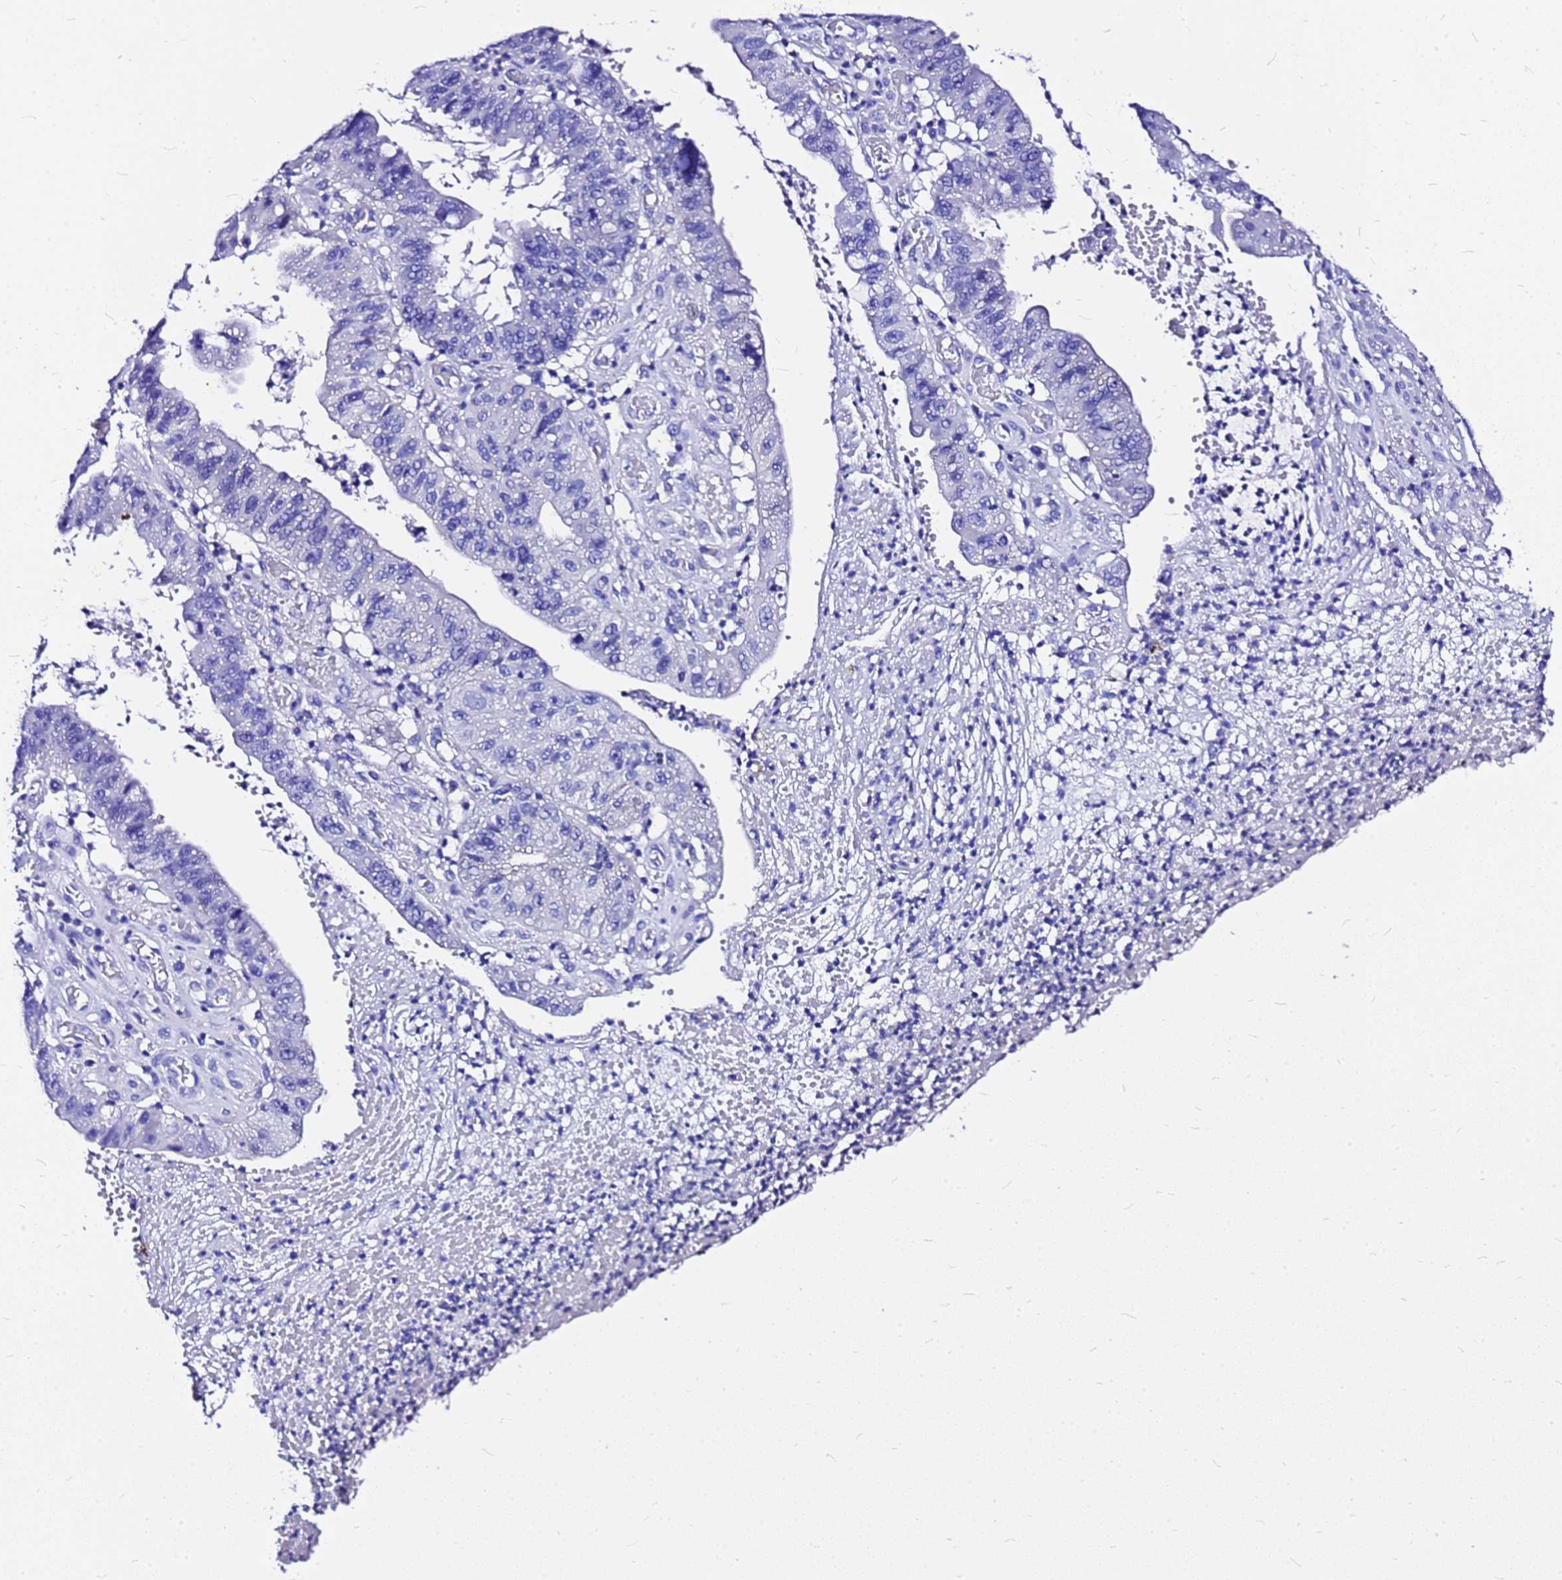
{"staining": {"intensity": "negative", "quantity": "none", "location": "none"}, "tissue": "stomach cancer", "cell_type": "Tumor cells", "image_type": "cancer", "snomed": [{"axis": "morphology", "description": "Adenocarcinoma, NOS"}, {"axis": "topography", "description": "Stomach"}], "caption": "Tumor cells are negative for brown protein staining in stomach adenocarcinoma. (Brightfield microscopy of DAB immunohistochemistry at high magnification).", "gene": "HERC4", "patient": {"sex": "male", "age": 59}}